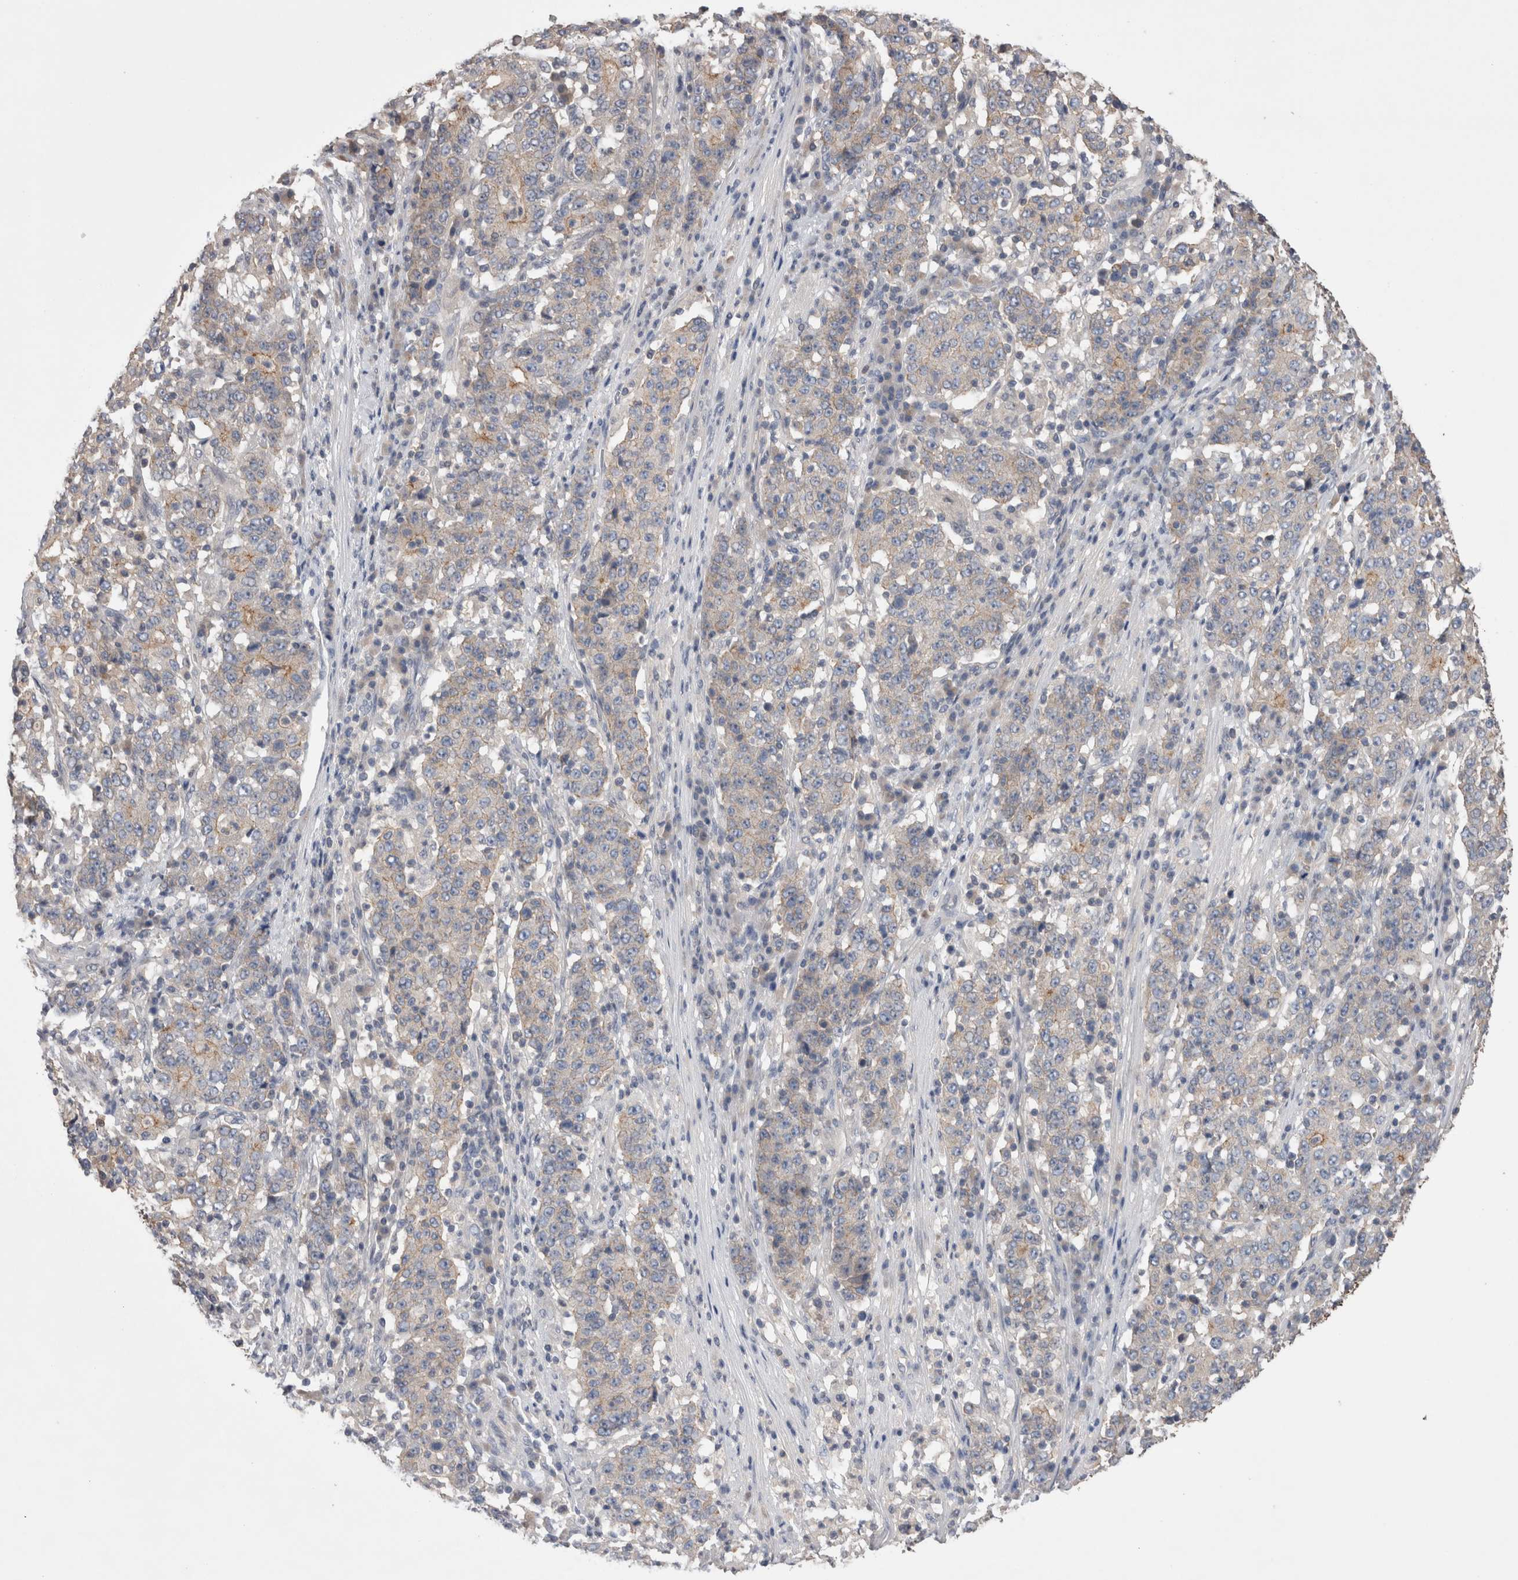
{"staining": {"intensity": "moderate", "quantity": "<25%", "location": "cytoplasmic/membranous"}, "tissue": "stomach cancer", "cell_type": "Tumor cells", "image_type": "cancer", "snomed": [{"axis": "morphology", "description": "Adenocarcinoma, NOS"}, {"axis": "topography", "description": "Stomach"}], "caption": "A high-resolution photomicrograph shows immunohistochemistry staining of stomach adenocarcinoma, which shows moderate cytoplasmic/membranous expression in about <25% of tumor cells.", "gene": "OTOR", "patient": {"sex": "male", "age": 59}}